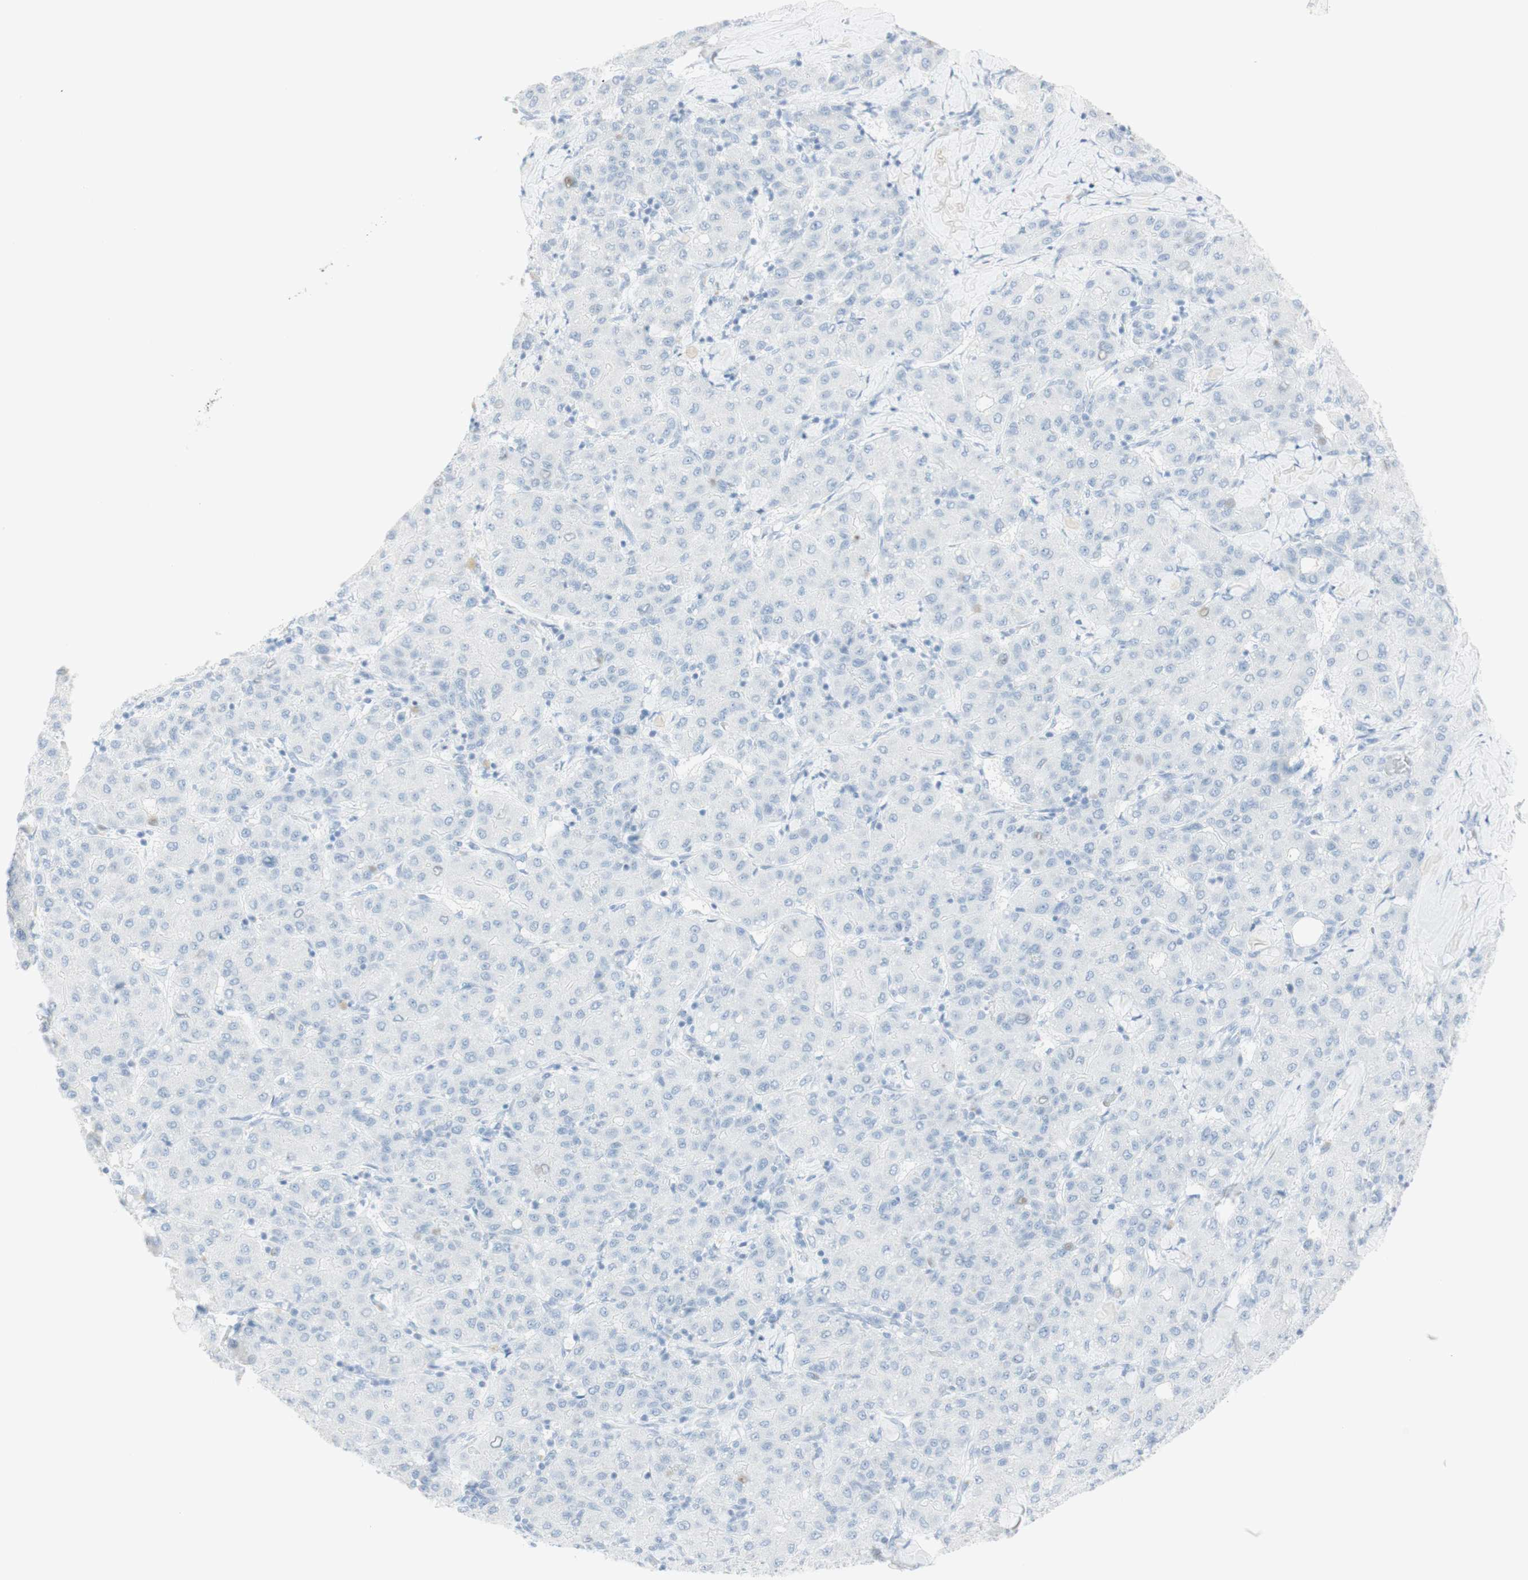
{"staining": {"intensity": "negative", "quantity": "none", "location": "none"}, "tissue": "liver cancer", "cell_type": "Tumor cells", "image_type": "cancer", "snomed": [{"axis": "morphology", "description": "Carcinoma, Hepatocellular, NOS"}, {"axis": "topography", "description": "Liver"}], "caption": "A photomicrograph of human liver cancer (hepatocellular carcinoma) is negative for staining in tumor cells. Nuclei are stained in blue.", "gene": "NAPSA", "patient": {"sex": "male", "age": 65}}